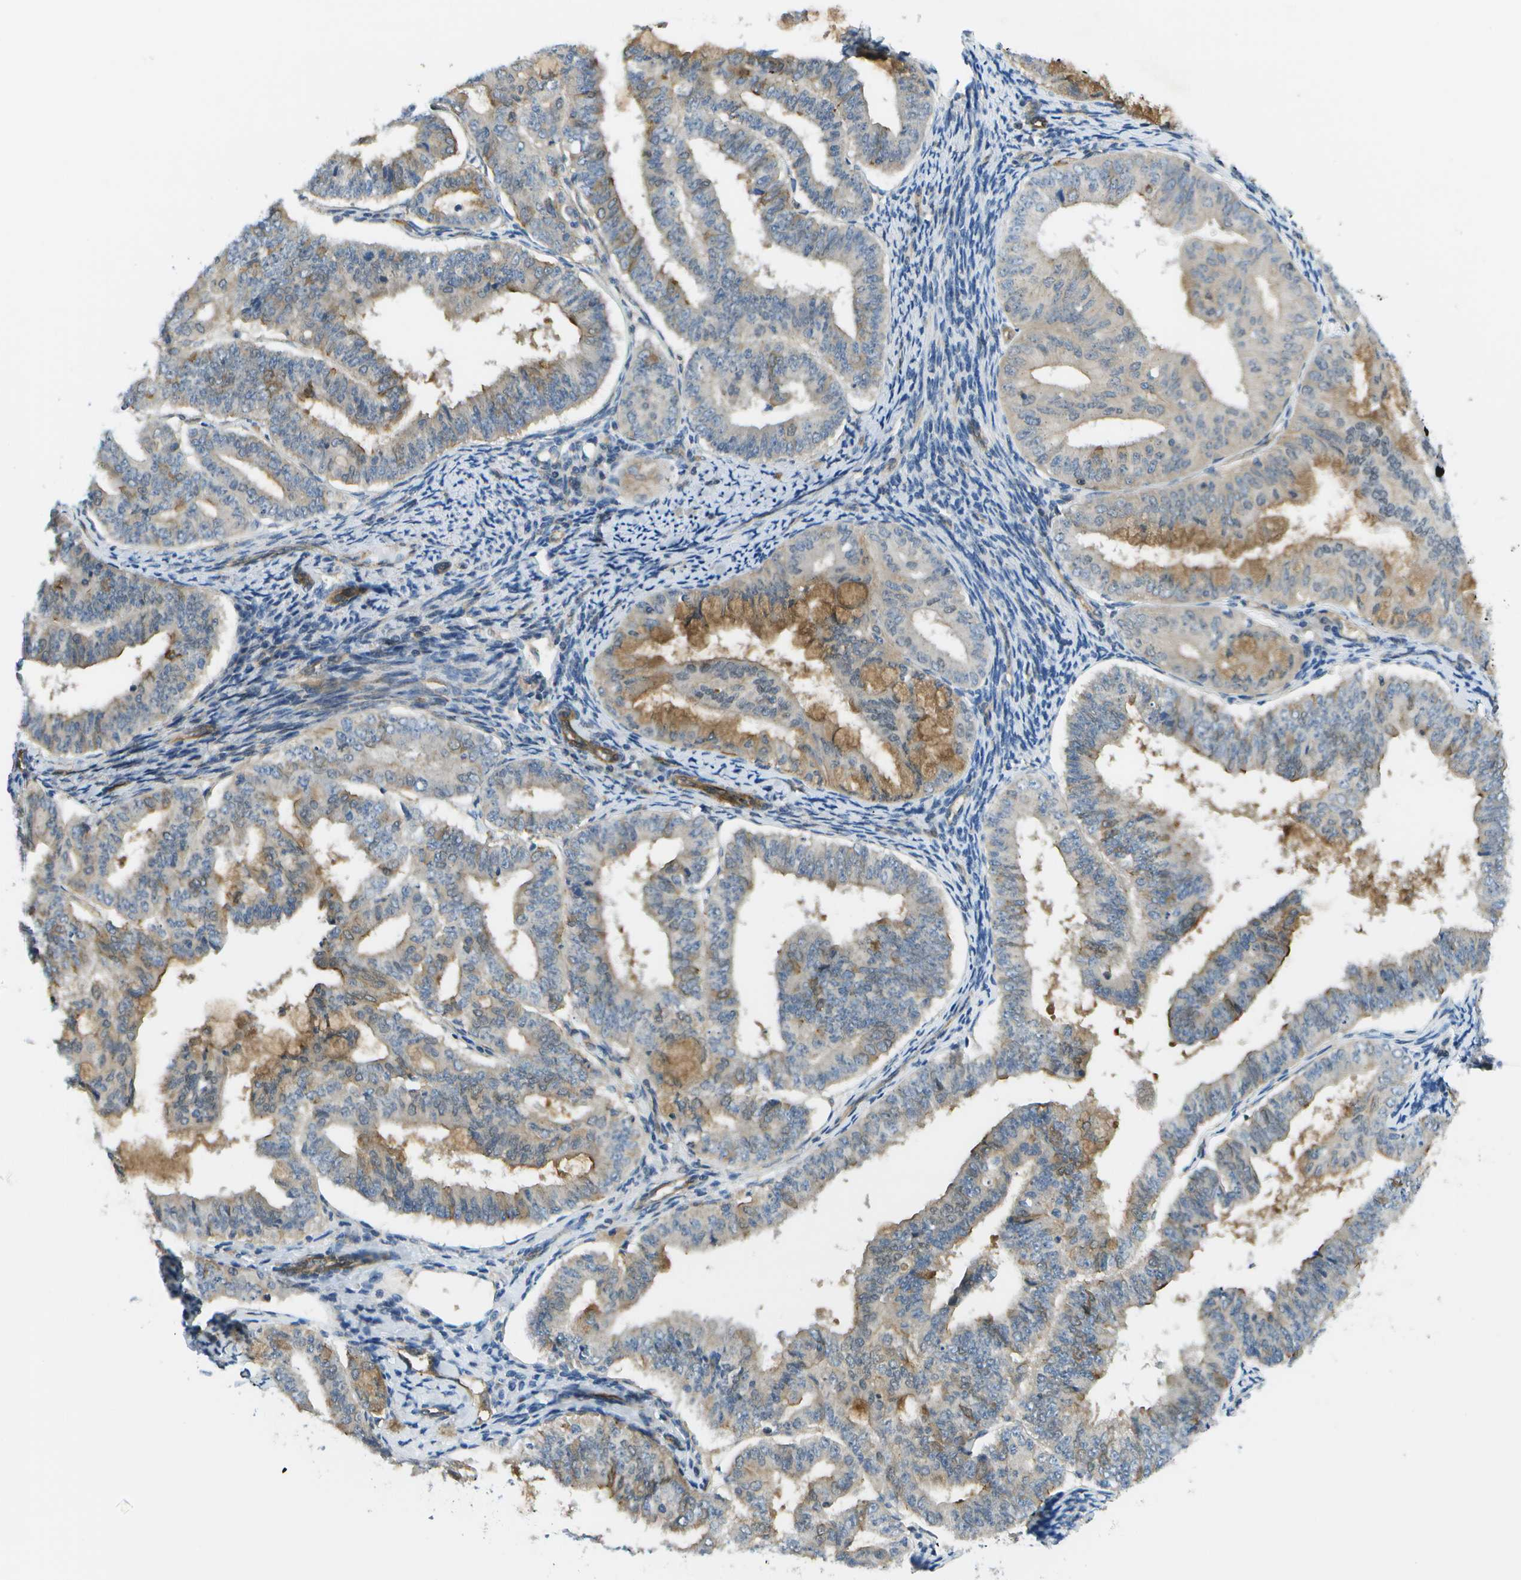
{"staining": {"intensity": "moderate", "quantity": "25%-75%", "location": "cytoplasmic/membranous"}, "tissue": "endometrial cancer", "cell_type": "Tumor cells", "image_type": "cancer", "snomed": [{"axis": "morphology", "description": "Adenocarcinoma, NOS"}, {"axis": "topography", "description": "Endometrium"}], "caption": "Immunohistochemistry of endometrial cancer (adenocarcinoma) exhibits medium levels of moderate cytoplasmic/membranous positivity in approximately 25%-75% of tumor cells. (DAB (3,3'-diaminobenzidine) = brown stain, brightfield microscopy at high magnification).", "gene": "KIAA0040", "patient": {"sex": "female", "age": 63}}